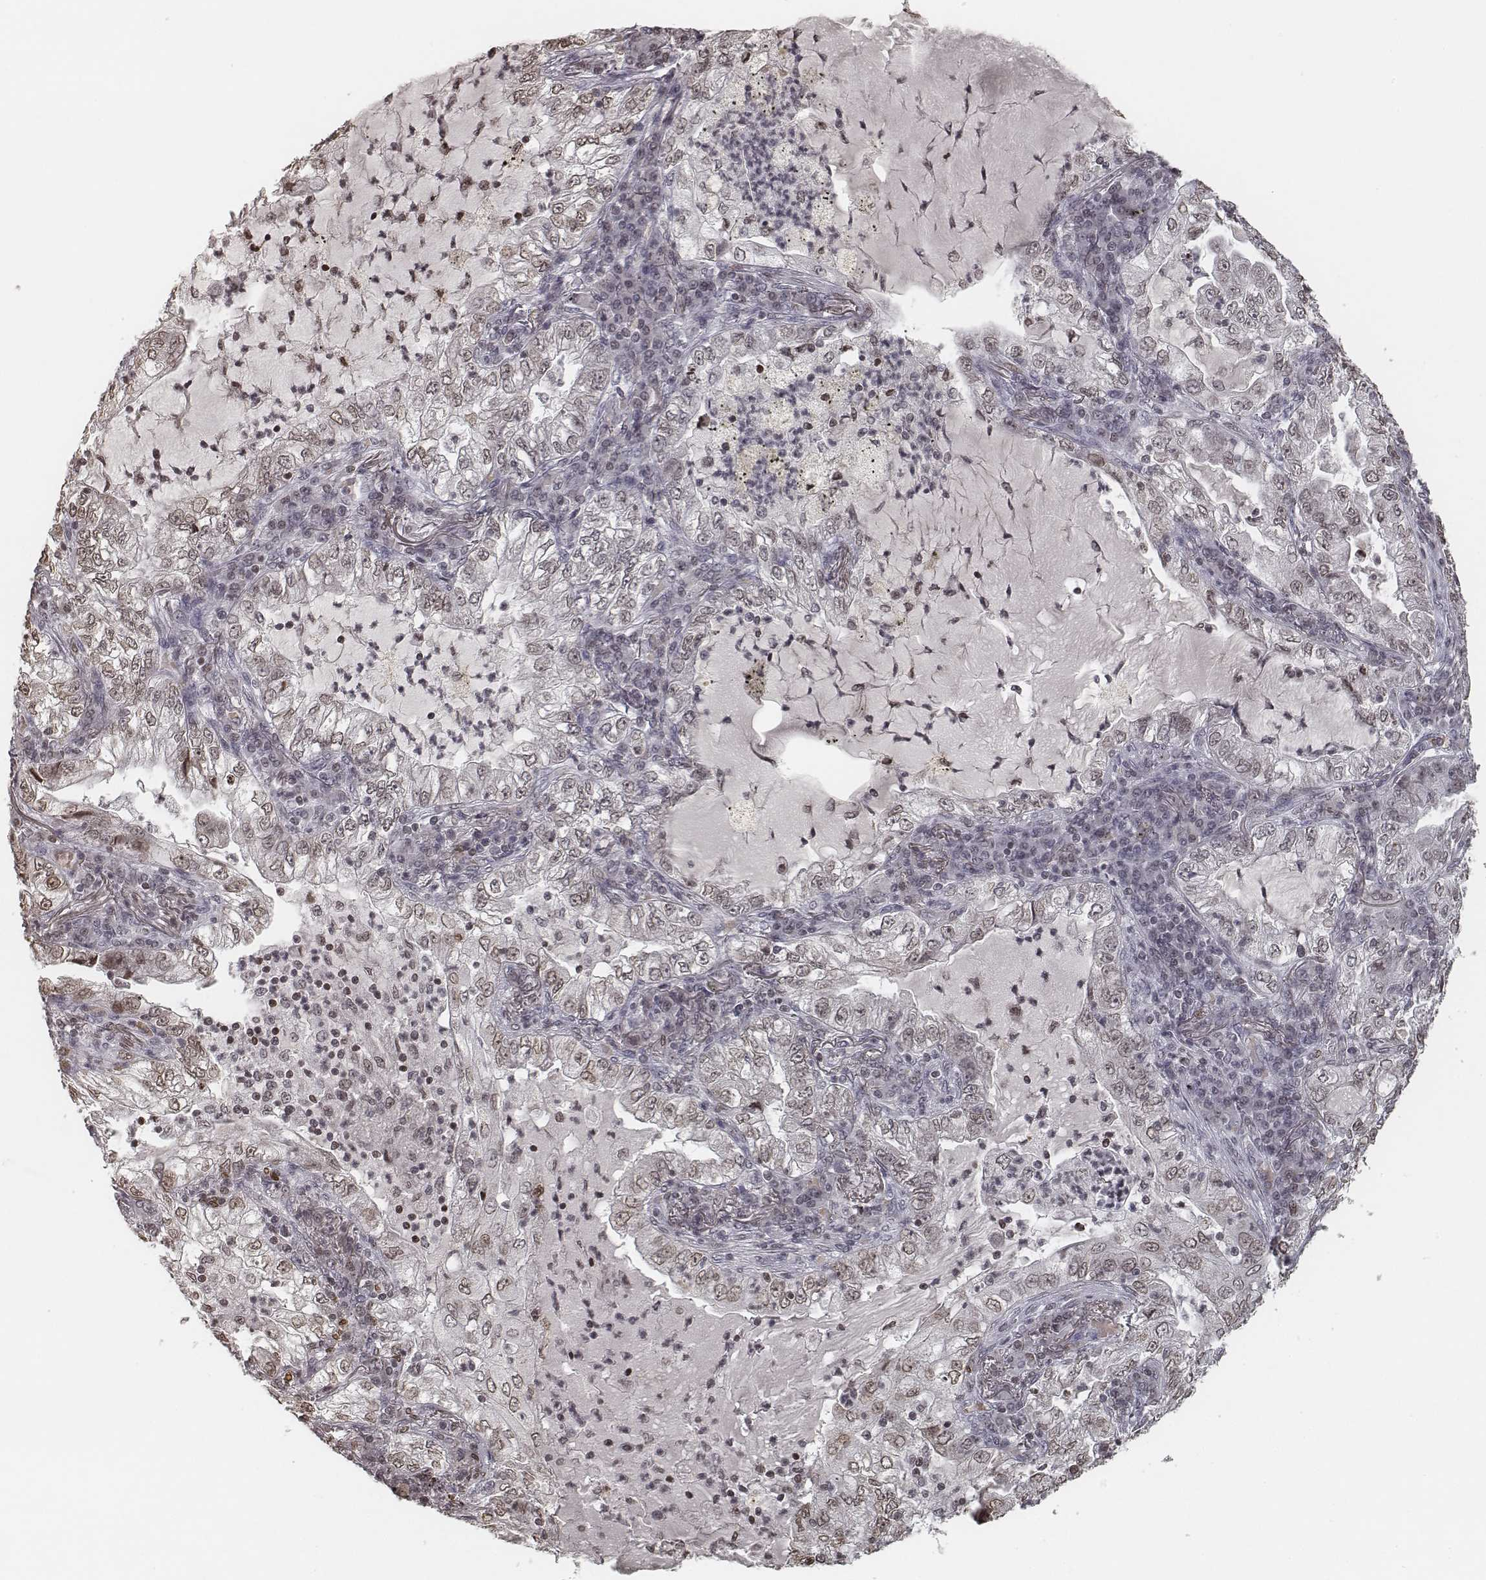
{"staining": {"intensity": "weak", "quantity": ">75%", "location": "nuclear"}, "tissue": "lung cancer", "cell_type": "Tumor cells", "image_type": "cancer", "snomed": [{"axis": "morphology", "description": "Adenocarcinoma, NOS"}, {"axis": "topography", "description": "Lung"}], "caption": "A brown stain labels weak nuclear positivity of a protein in lung adenocarcinoma tumor cells.", "gene": "HMGA2", "patient": {"sex": "female", "age": 73}}